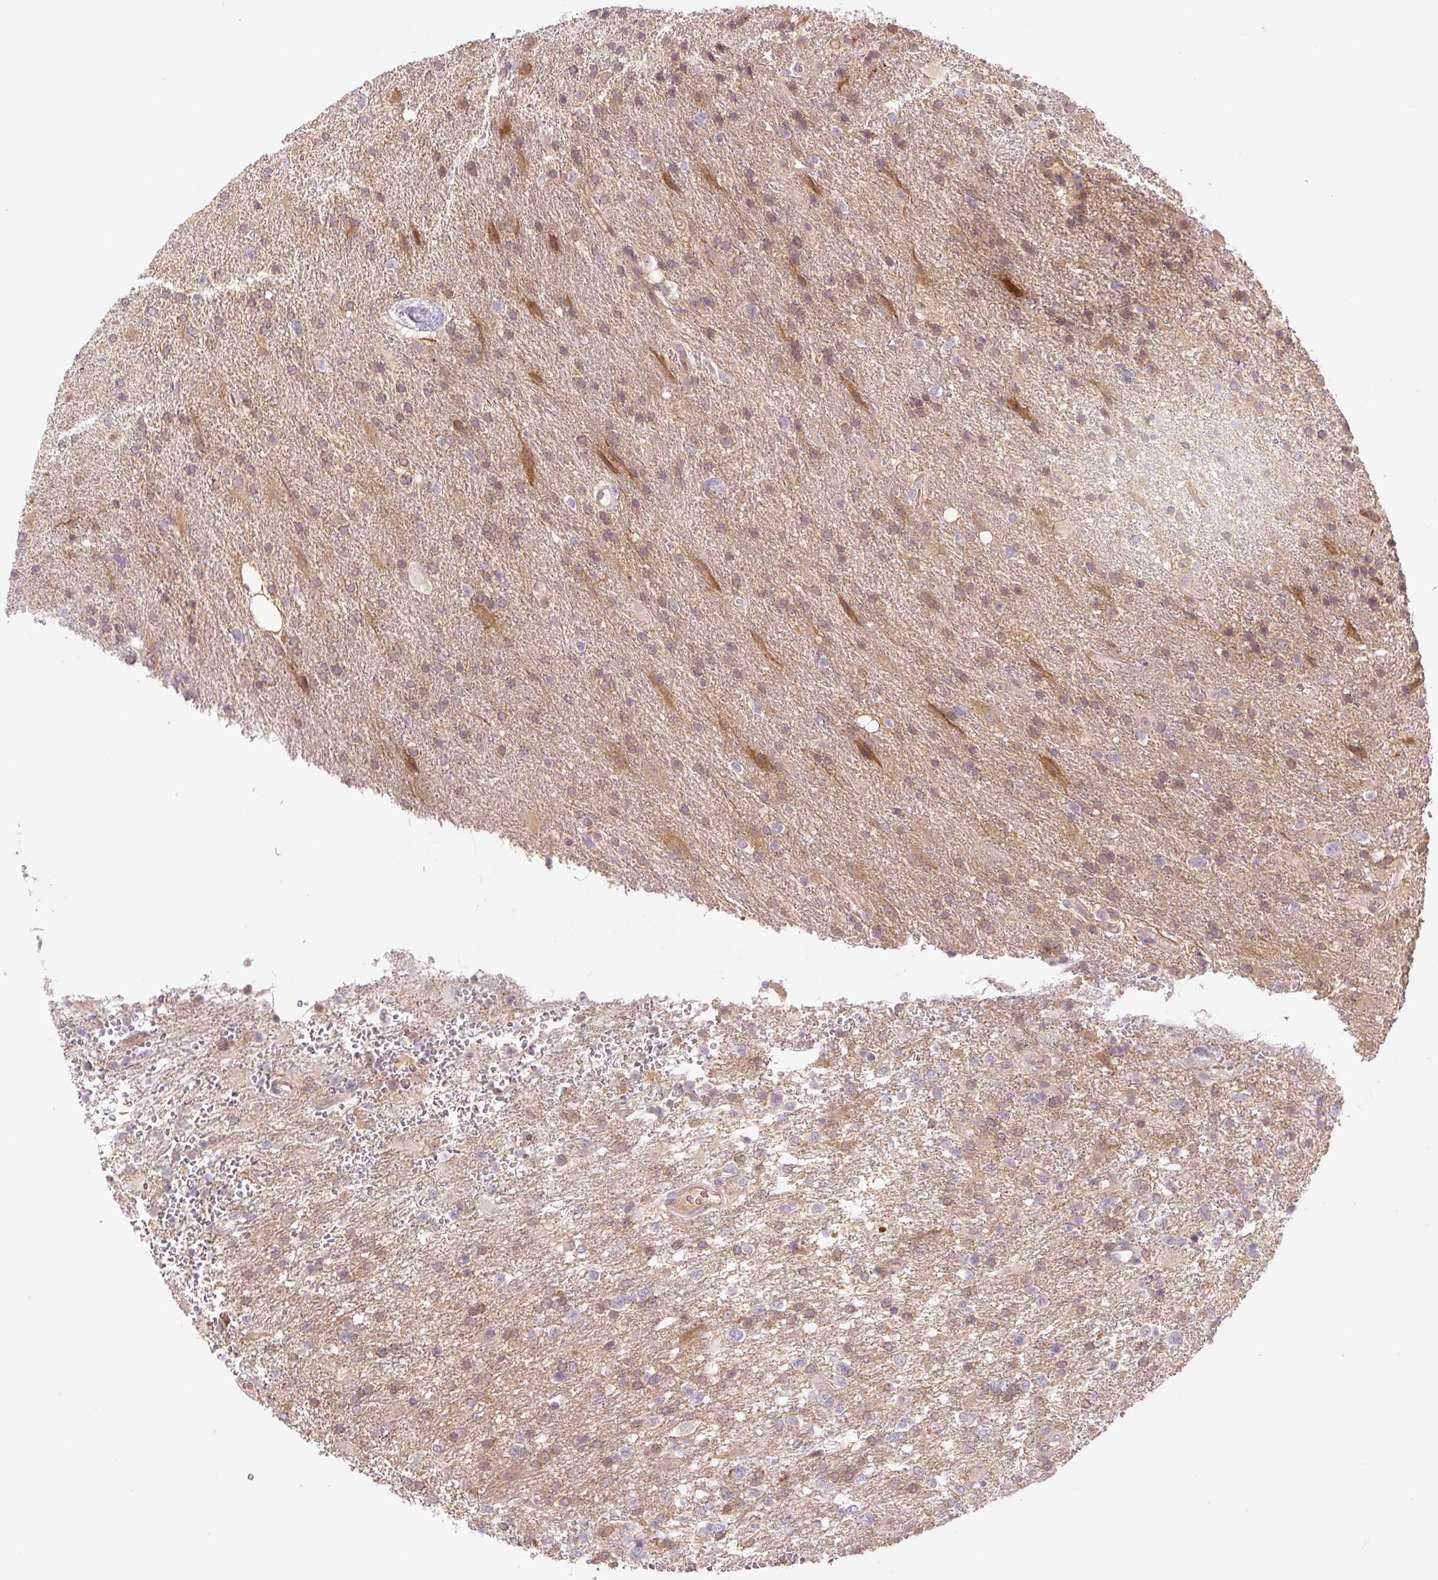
{"staining": {"intensity": "weak", "quantity": "25%-75%", "location": "cytoplasmic/membranous,nuclear"}, "tissue": "glioma", "cell_type": "Tumor cells", "image_type": "cancer", "snomed": [{"axis": "morphology", "description": "Glioma, malignant, High grade"}, {"axis": "topography", "description": "Brain"}], "caption": "Immunohistochemistry (IHC) of malignant high-grade glioma shows low levels of weak cytoplasmic/membranous and nuclear positivity in about 25%-75% of tumor cells.", "gene": "SPSB2", "patient": {"sex": "male", "age": 56}}